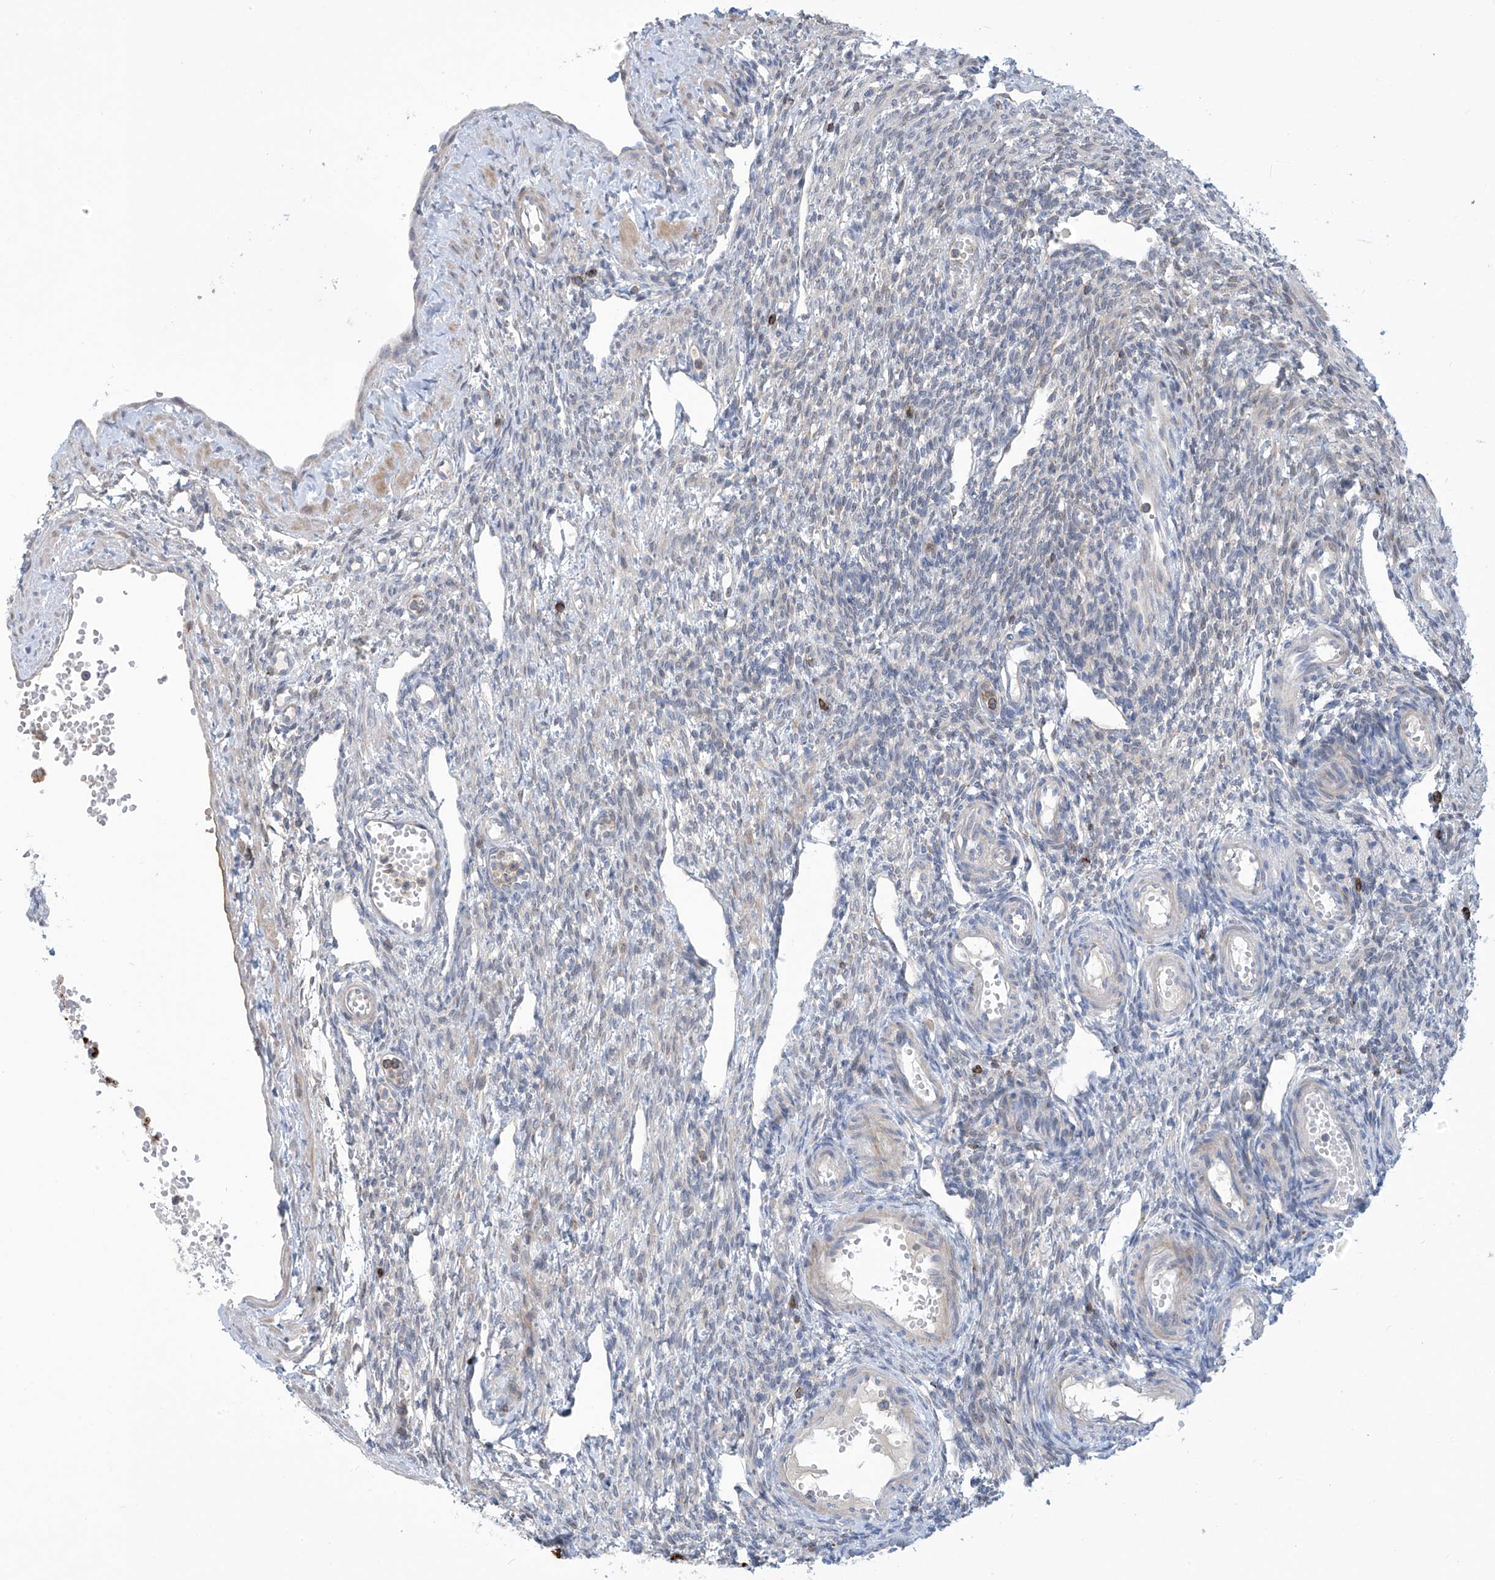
{"staining": {"intensity": "negative", "quantity": "none", "location": "none"}, "tissue": "ovary", "cell_type": "Ovarian stroma cells", "image_type": "normal", "snomed": [{"axis": "morphology", "description": "Normal tissue, NOS"}, {"axis": "morphology", "description": "Cyst, NOS"}, {"axis": "topography", "description": "Ovary"}], "caption": "Immunohistochemistry photomicrograph of unremarkable ovary: ovary stained with DAB displays no significant protein staining in ovarian stroma cells.", "gene": "IBA57", "patient": {"sex": "female", "age": 33}}